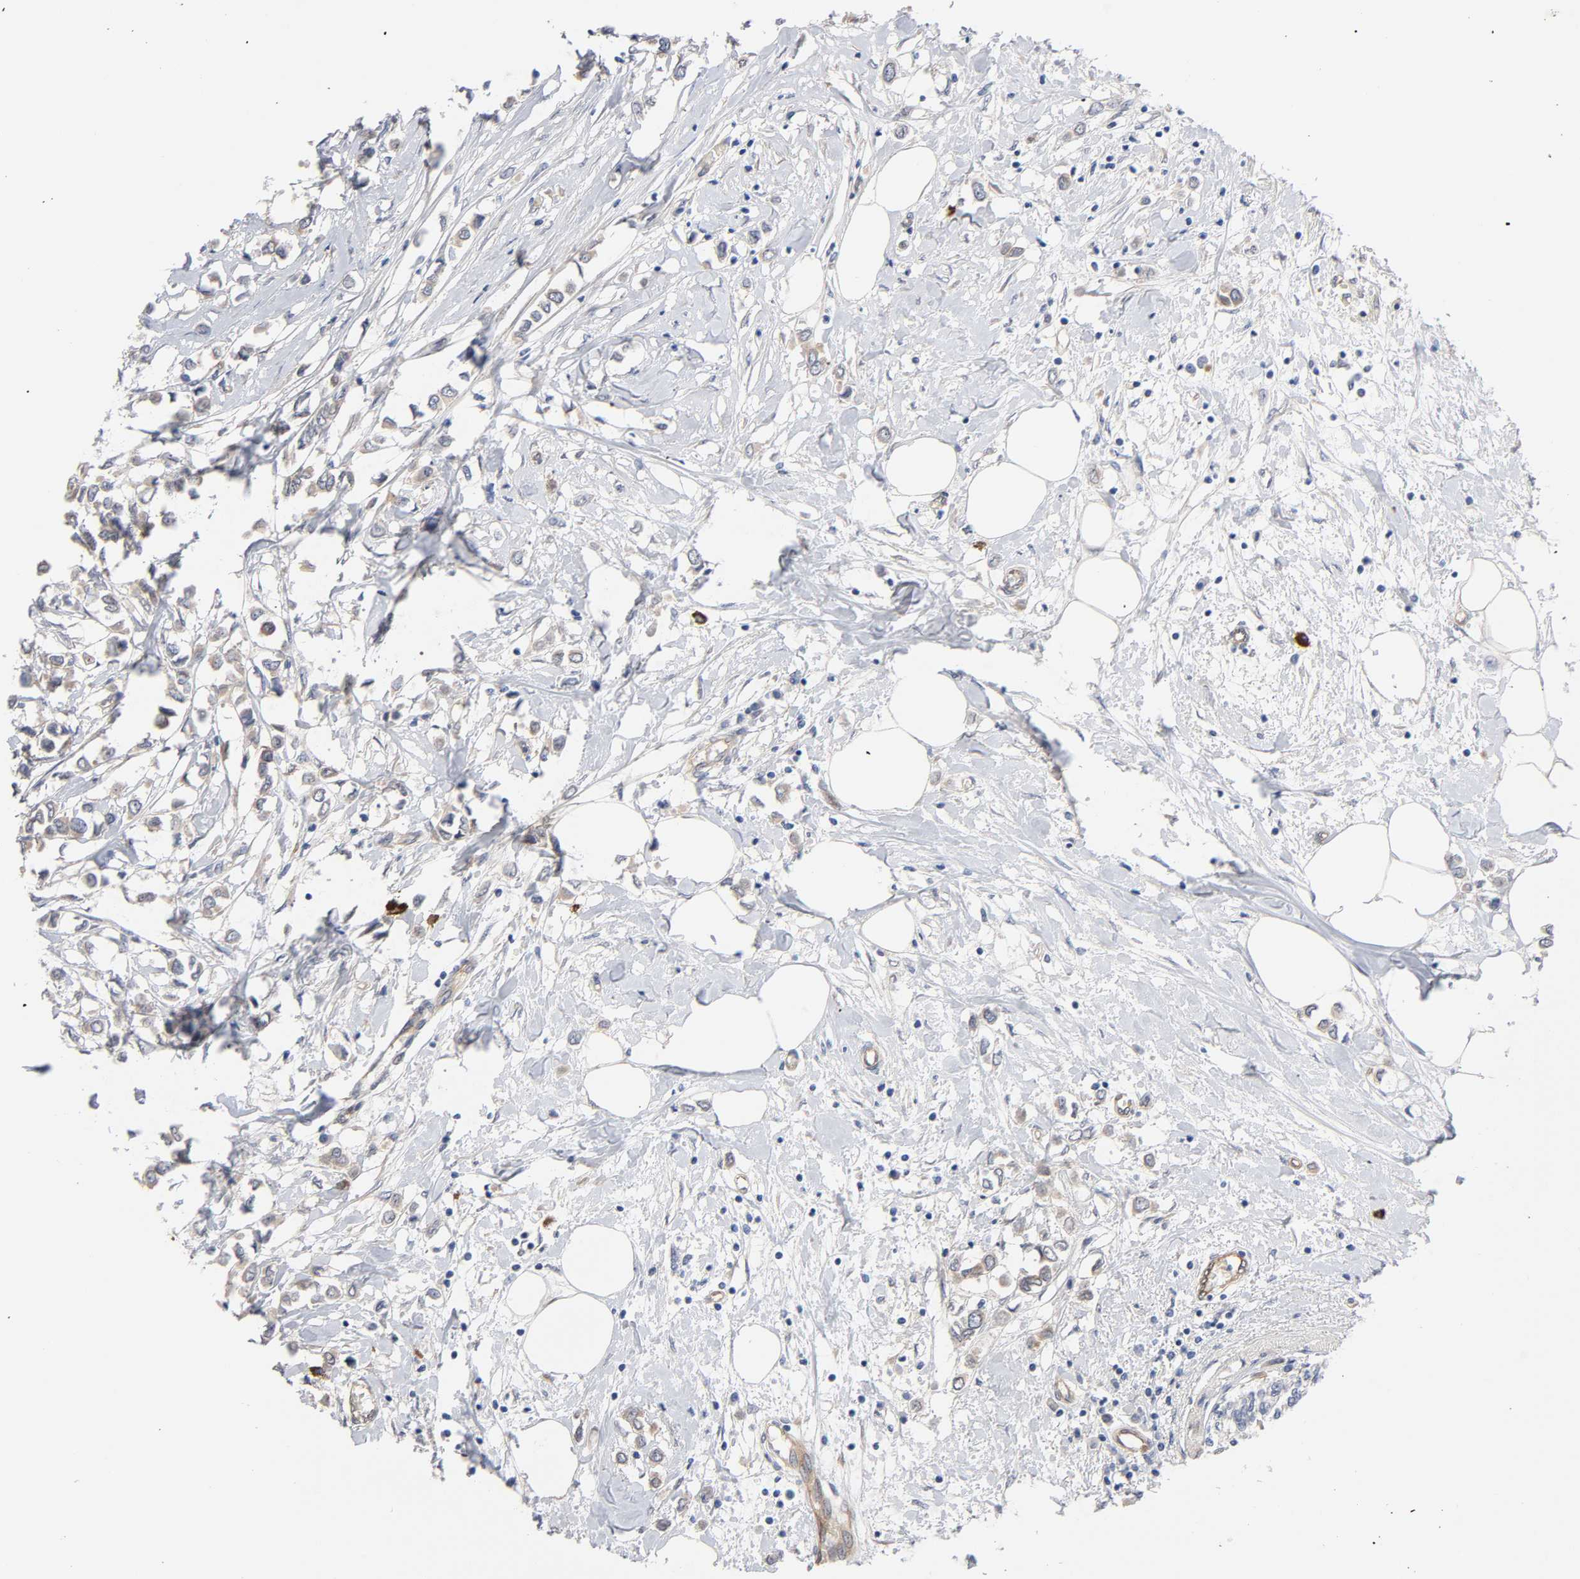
{"staining": {"intensity": "negative", "quantity": "none", "location": "none"}, "tissue": "breast cancer", "cell_type": "Tumor cells", "image_type": "cancer", "snomed": [{"axis": "morphology", "description": "Lobular carcinoma"}, {"axis": "topography", "description": "Breast"}], "caption": "High power microscopy image of an immunohistochemistry (IHC) photomicrograph of breast lobular carcinoma, revealing no significant expression in tumor cells.", "gene": "RAB13", "patient": {"sex": "female", "age": 51}}